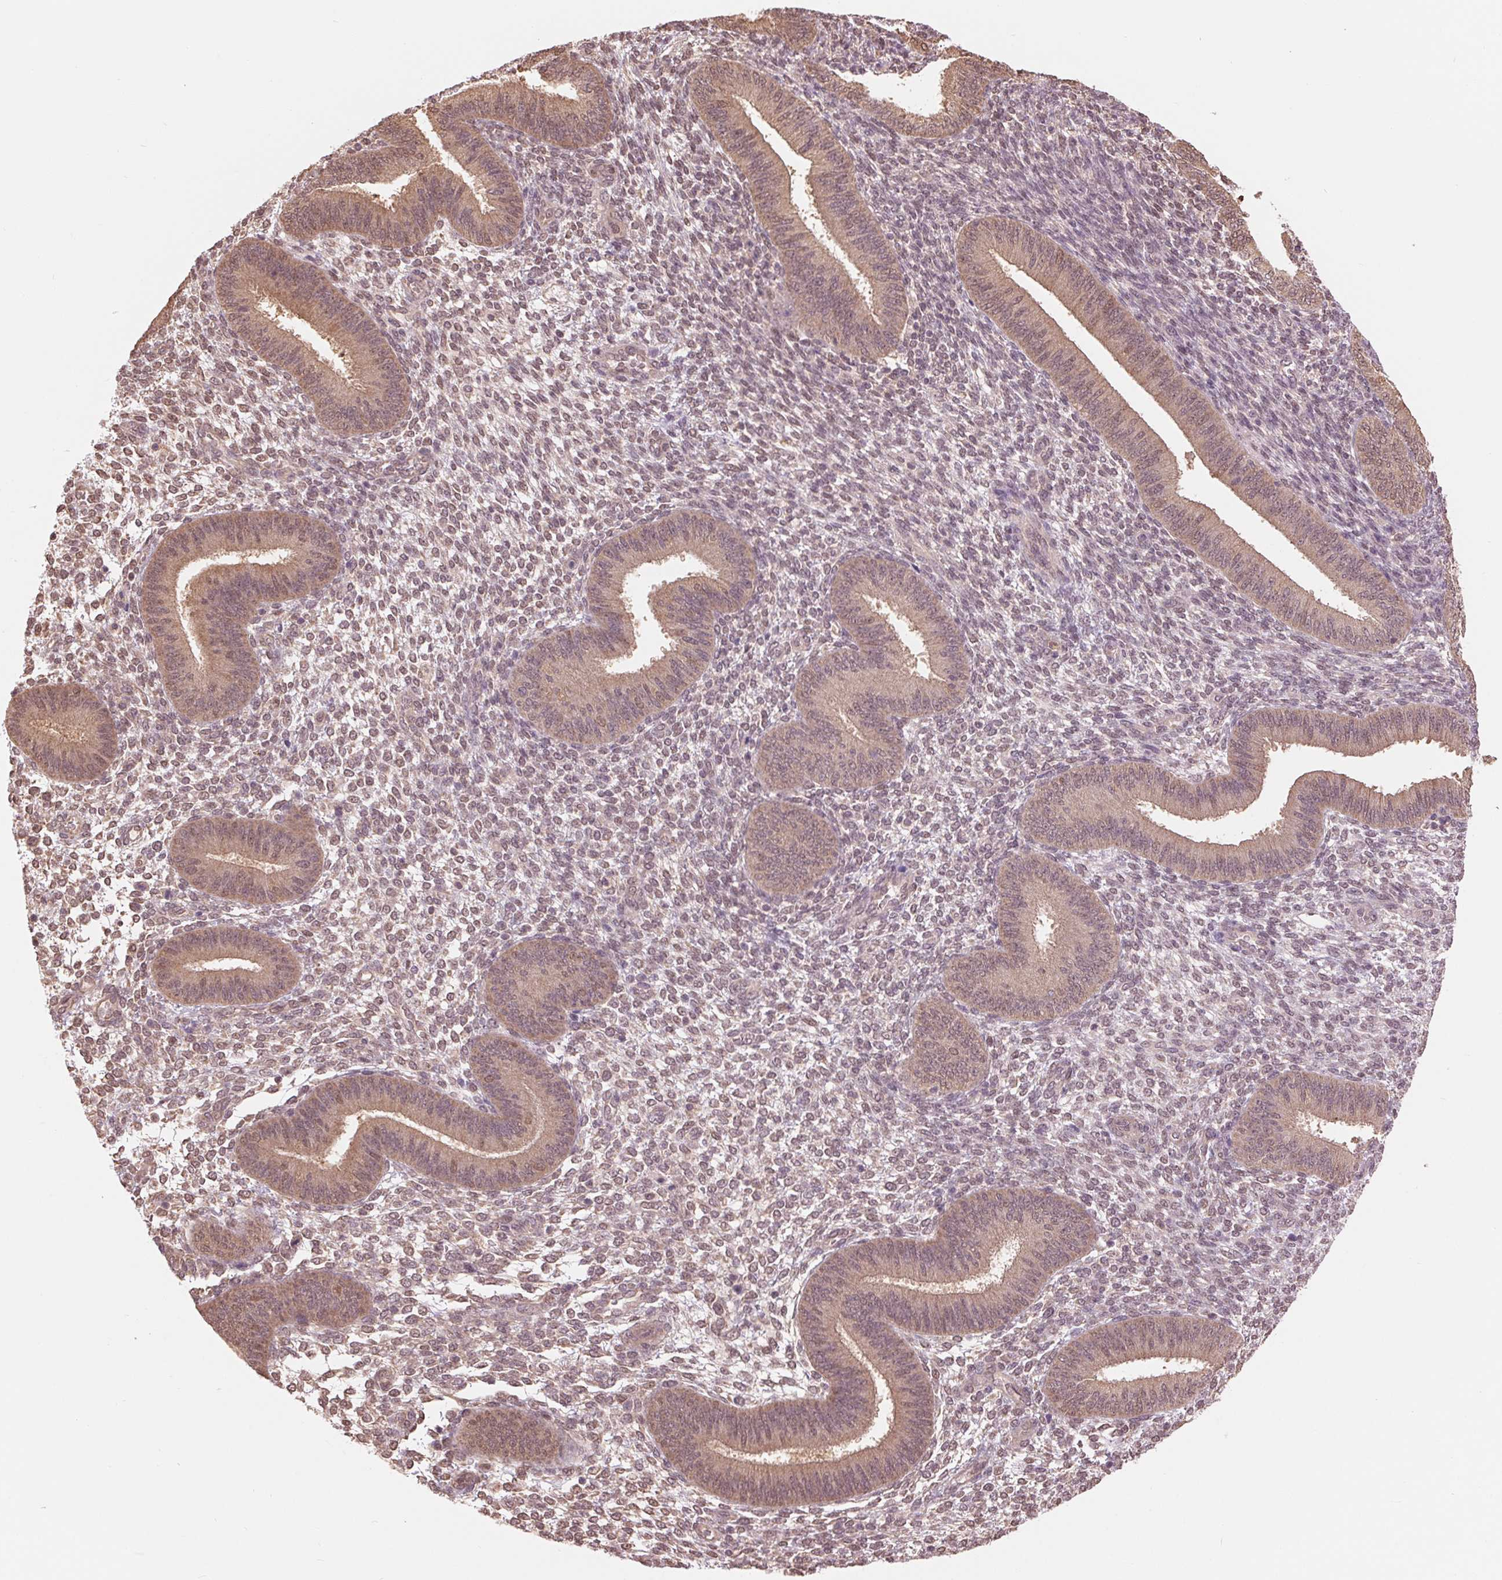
{"staining": {"intensity": "weak", "quantity": ">75%", "location": "nuclear"}, "tissue": "endometrium", "cell_type": "Cells in endometrial stroma", "image_type": "normal", "snomed": [{"axis": "morphology", "description": "Normal tissue, NOS"}, {"axis": "topography", "description": "Endometrium"}], "caption": "Immunohistochemistry (IHC) of benign endometrium reveals low levels of weak nuclear positivity in about >75% of cells in endometrial stroma.", "gene": "TMEM273", "patient": {"sex": "female", "age": 39}}